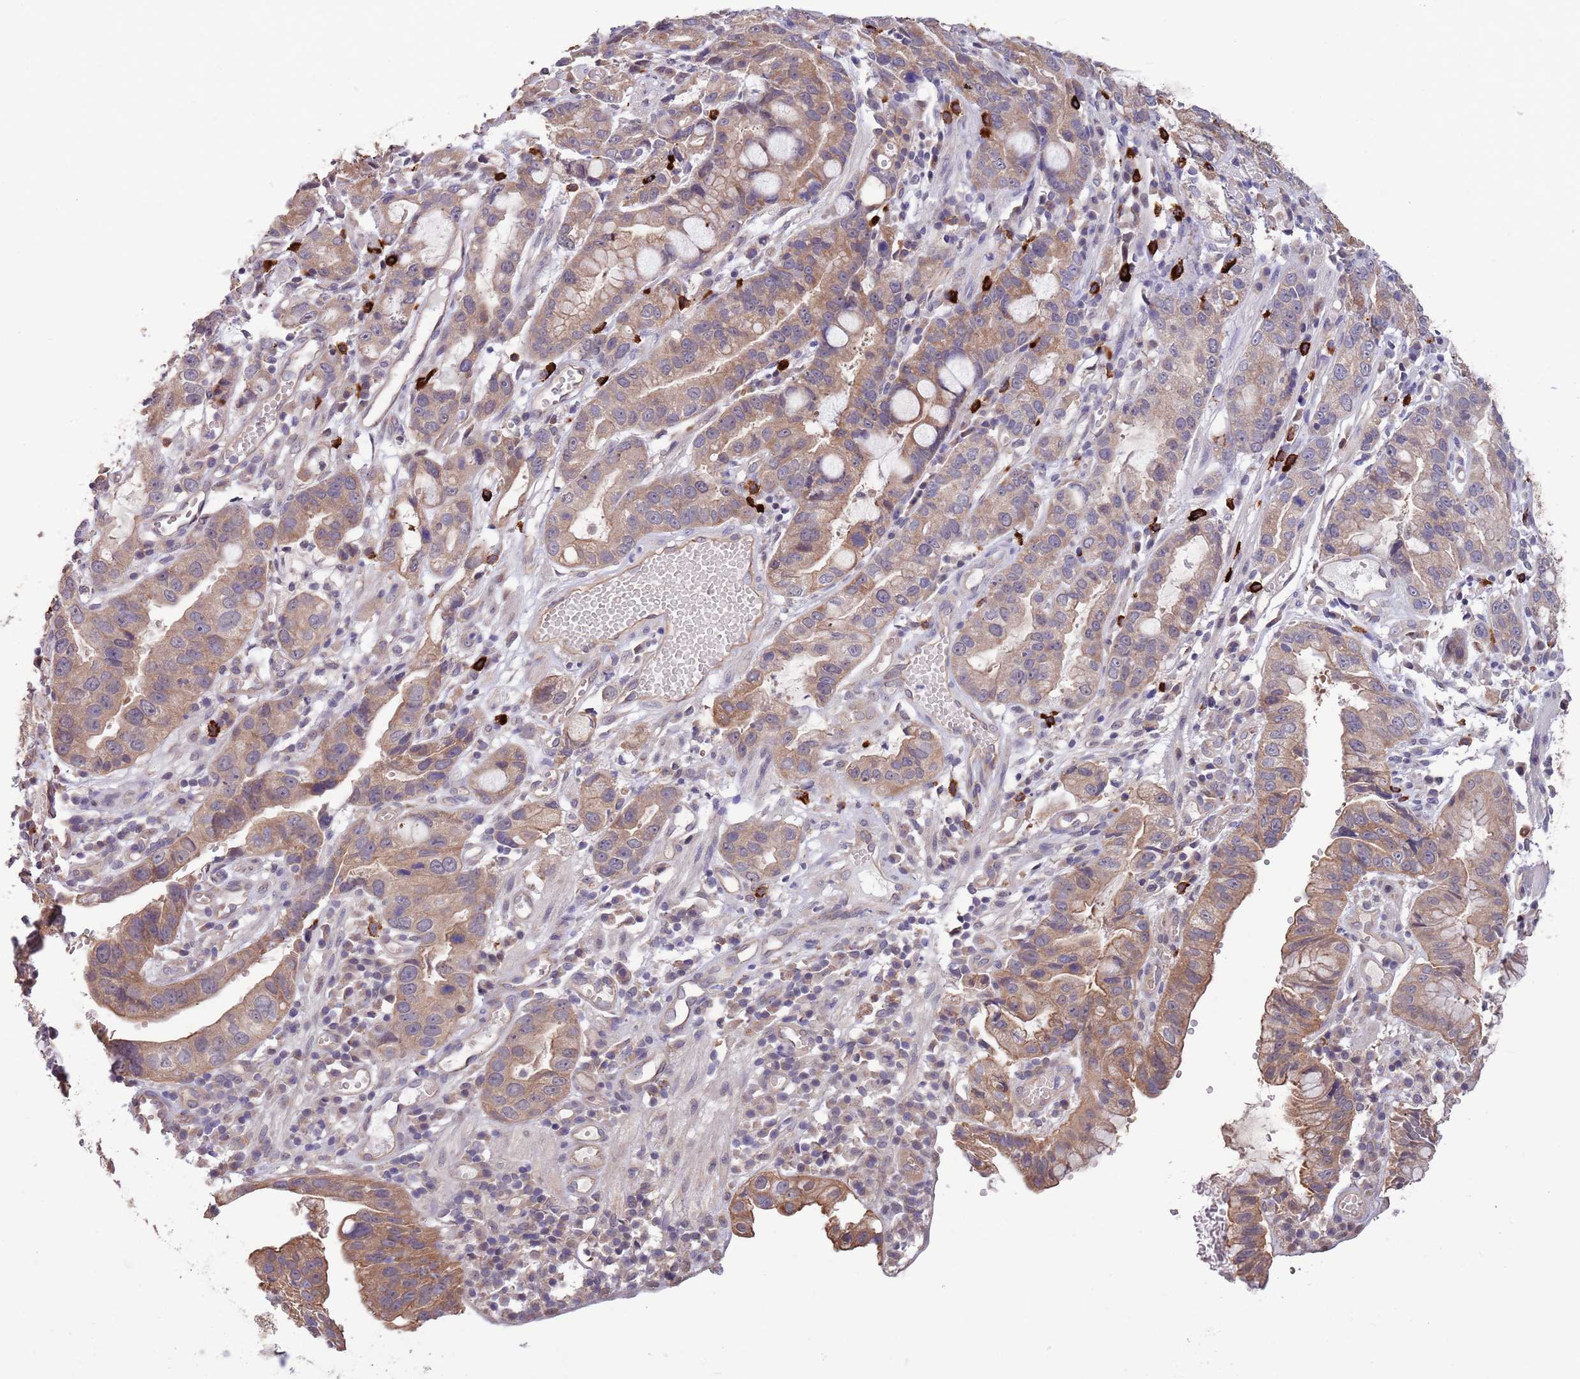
{"staining": {"intensity": "moderate", "quantity": ">75%", "location": "cytoplasmic/membranous"}, "tissue": "stomach cancer", "cell_type": "Tumor cells", "image_type": "cancer", "snomed": [{"axis": "morphology", "description": "Adenocarcinoma, NOS"}, {"axis": "topography", "description": "Stomach"}], "caption": "Stomach cancer (adenocarcinoma) stained with a brown dye exhibits moderate cytoplasmic/membranous positive positivity in about >75% of tumor cells.", "gene": "MARVELD2", "patient": {"sex": "male", "age": 55}}